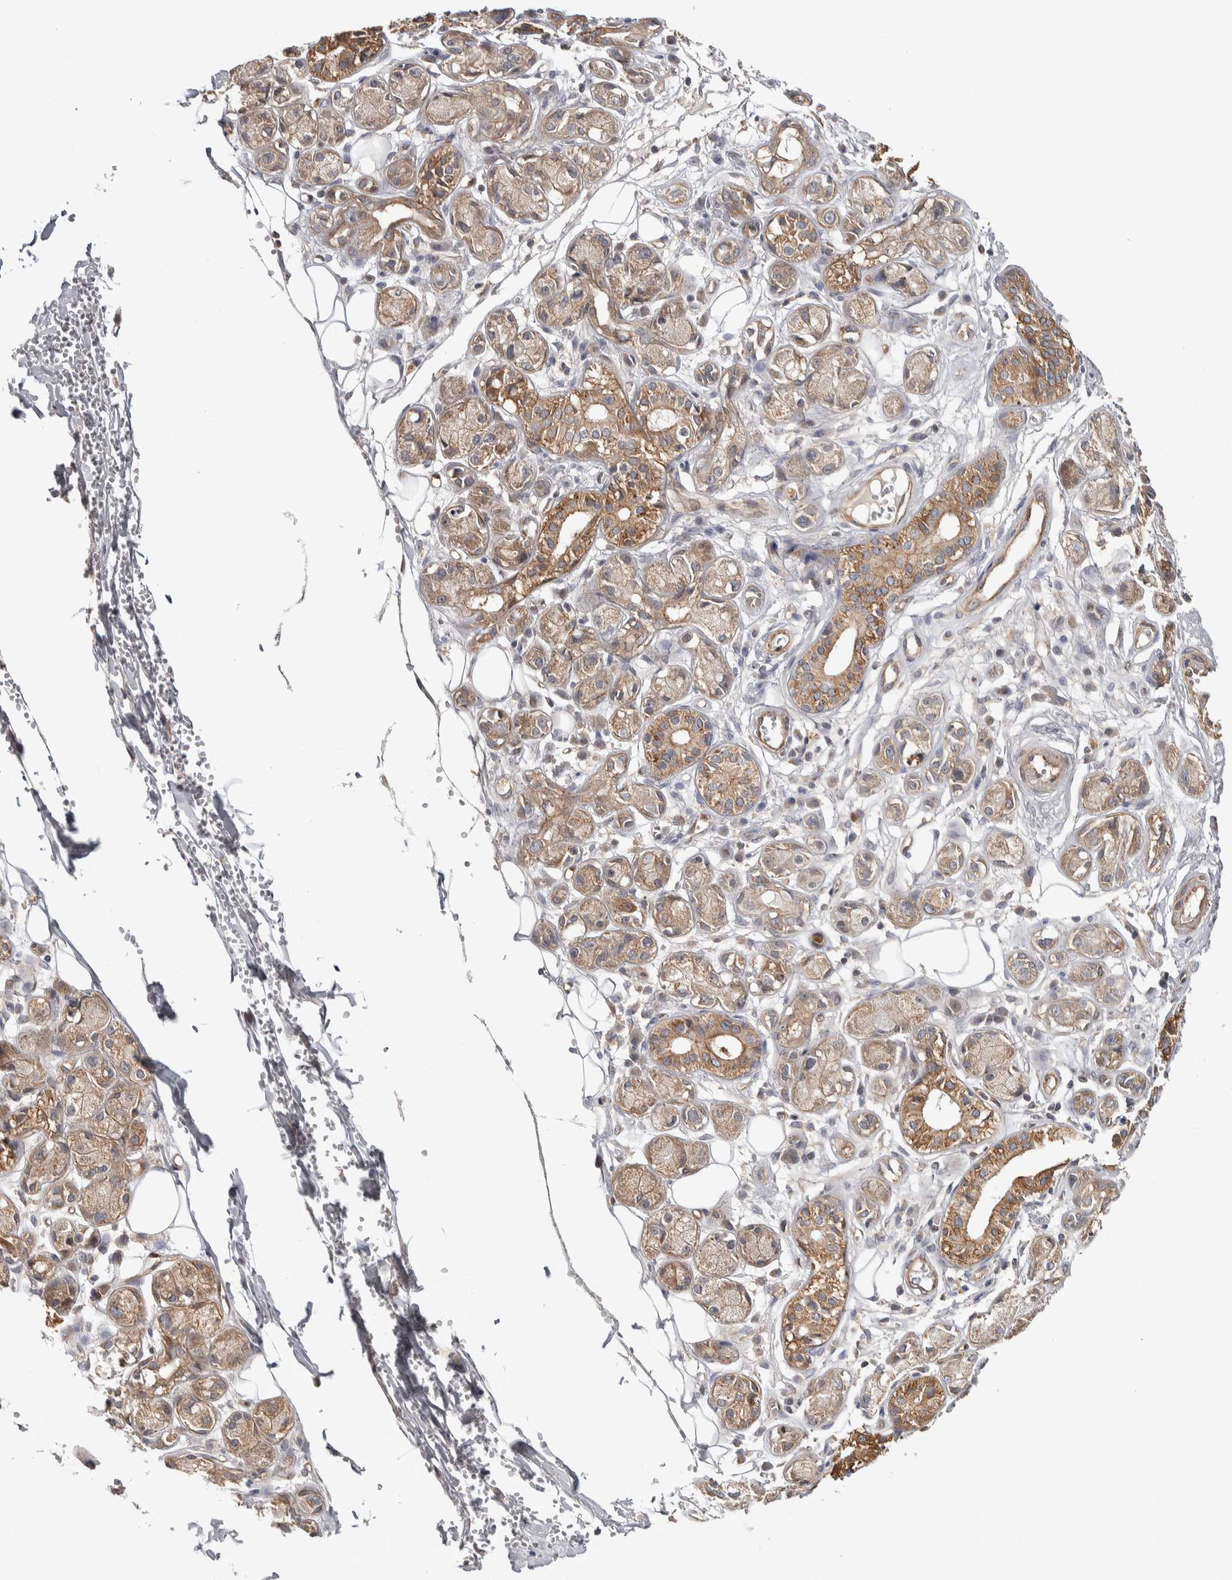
{"staining": {"intensity": "moderate", "quantity": "<25%", "location": "cytoplasmic/membranous"}, "tissue": "adipose tissue", "cell_type": "Adipocytes", "image_type": "normal", "snomed": [{"axis": "morphology", "description": "Normal tissue, NOS"}, {"axis": "morphology", "description": "Inflammation, NOS"}, {"axis": "topography", "description": "Salivary gland"}, {"axis": "topography", "description": "Peripheral nerve tissue"}], "caption": "Adipocytes reveal low levels of moderate cytoplasmic/membranous expression in about <25% of cells in normal adipose tissue. (DAB IHC with brightfield microscopy, high magnification).", "gene": "CHMP4C", "patient": {"sex": "female", "age": 75}}